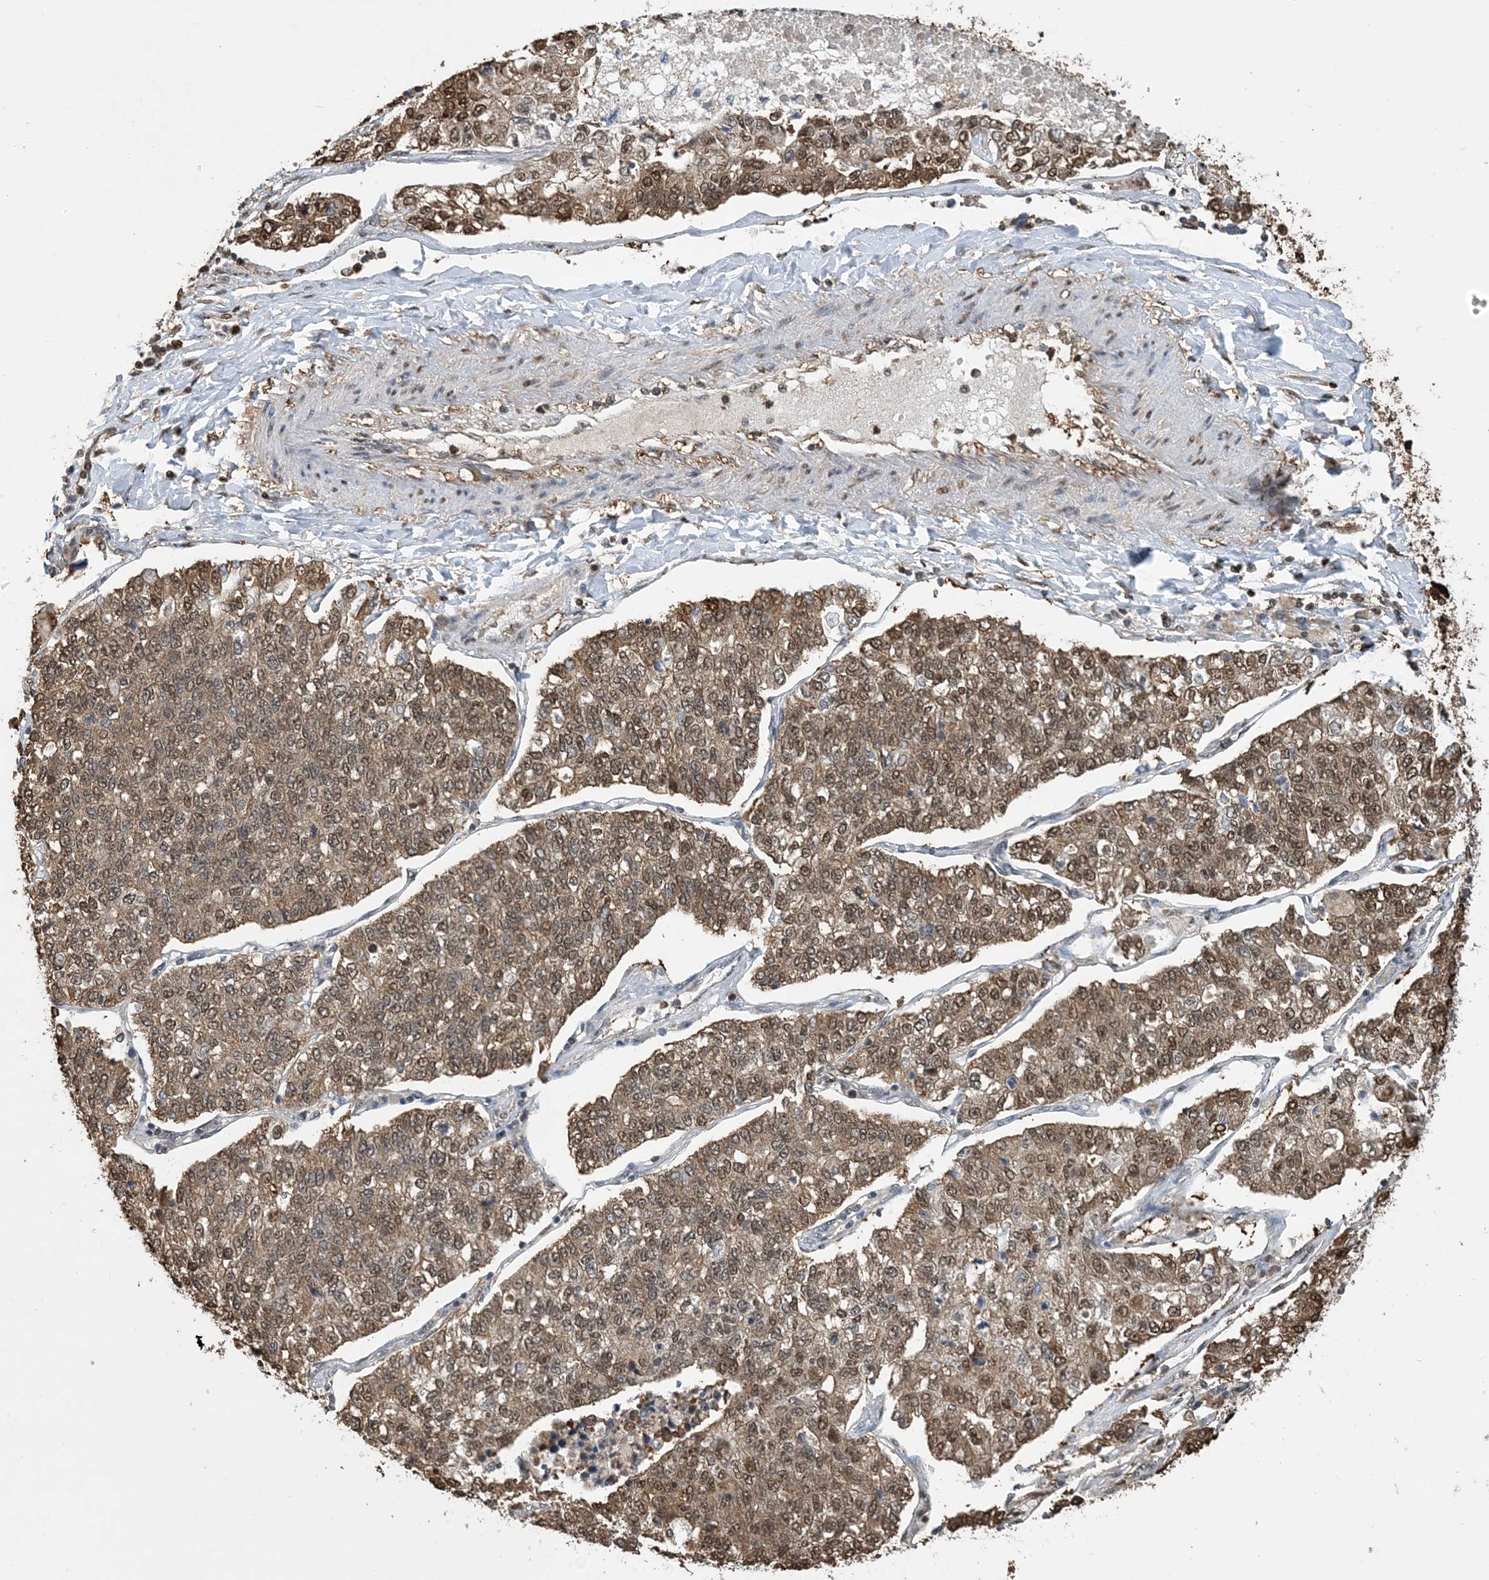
{"staining": {"intensity": "moderate", "quantity": ">75%", "location": "cytoplasmic/membranous,nuclear"}, "tissue": "lung cancer", "cell_type": "Tumor cells", "image_type": "cancer", "snomed": [{"axis": "morphology", "description": "Adenocarcinoma, NOS"}, {"axis": "topography", "description": "Lung"}], "caption": "High-magnification brightfield microscopy of lung cancer stained with DAB (brown) and counterstained with hematoxylin (blue). tumor cells exhibit moderate cytoplasmic/membranous and nuclear expression is identified in approximately>75% of cells.", "gene": "HSPA1A", "patient": {"sex": "male", "age": 49}}